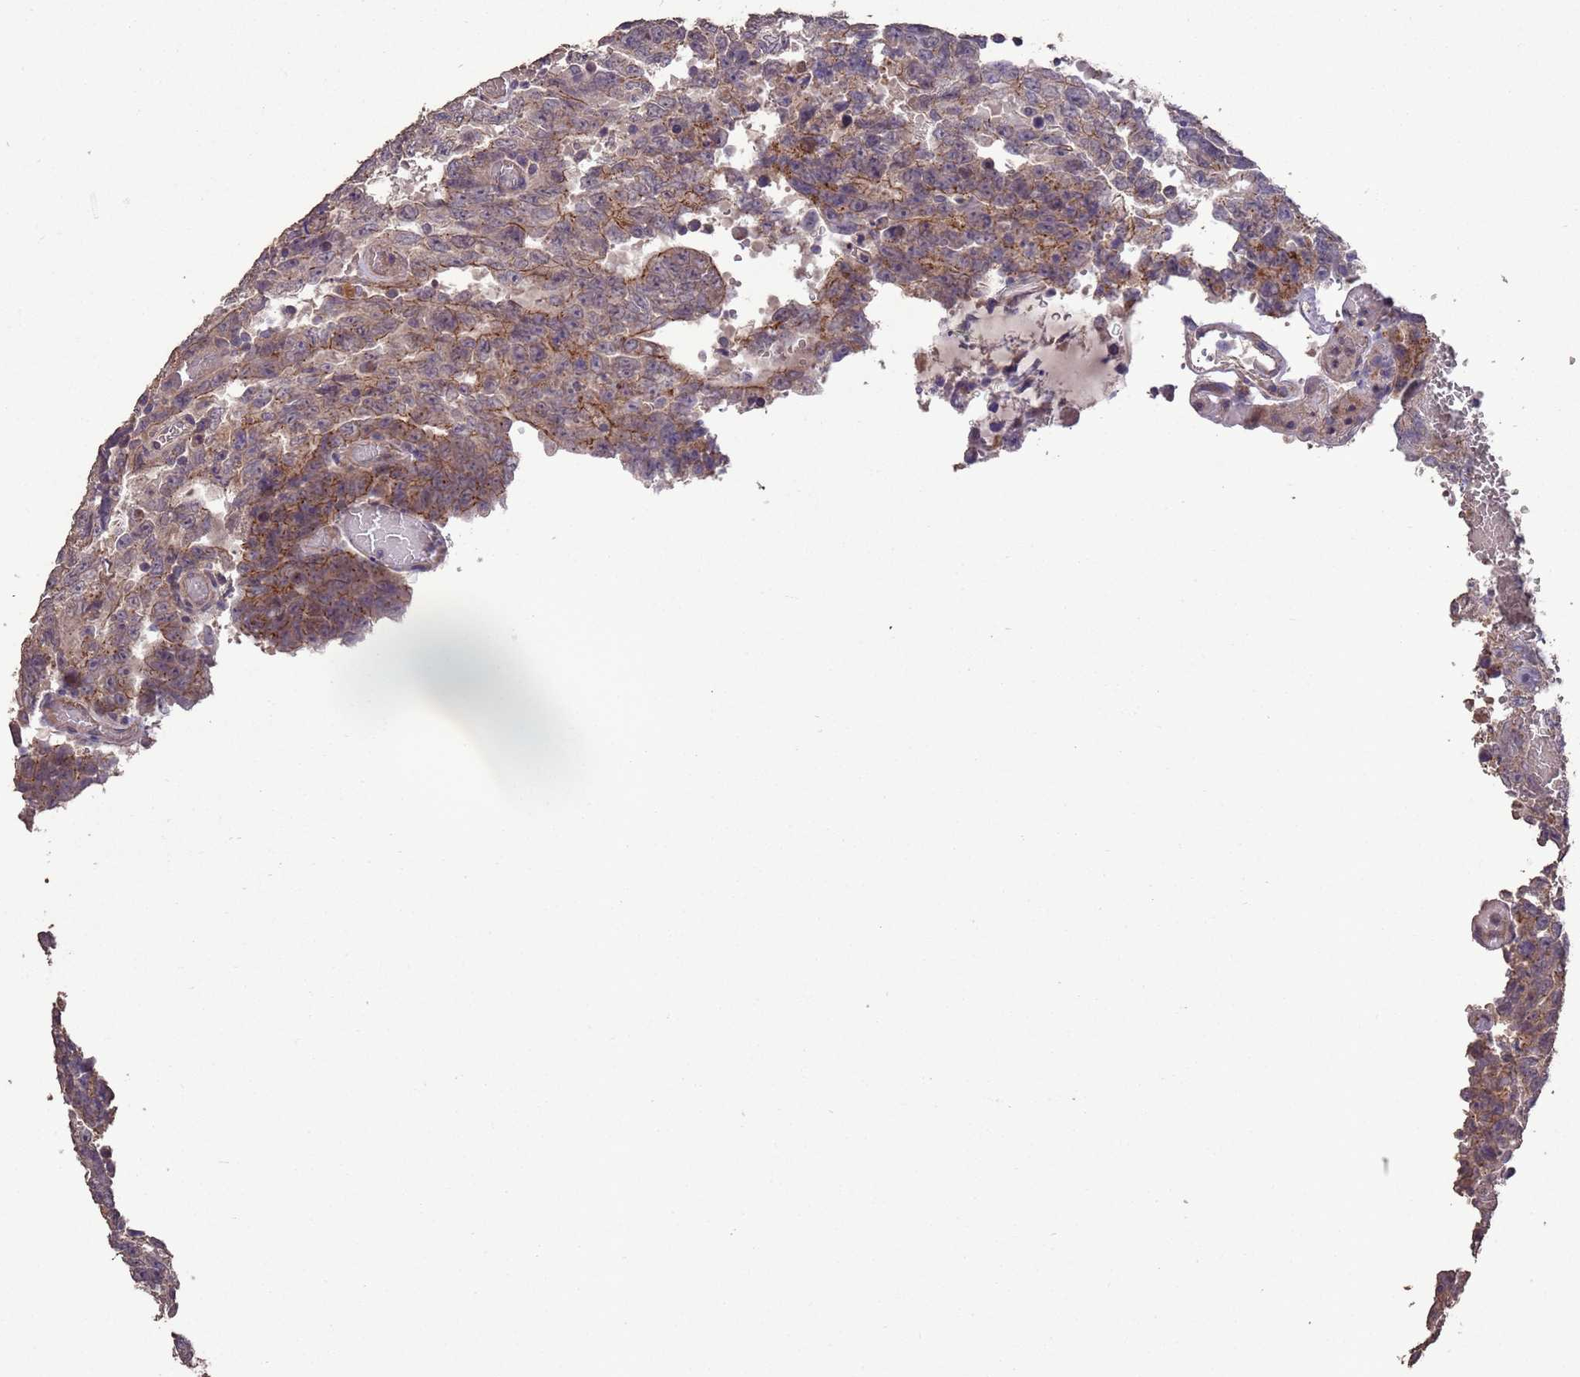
{"staining": {"intensity": "moderate", "quantity": ">75%", "location": "cytoplasmic/membranous"}, "tissue": "testis cancer", "cell_type": "Tumor cells", "image_type": "cancer", "snomed": [{"axis": "morphology", "description": "Carcinoma, Embryonal, NOS"}, {"axis": "topography", "description": "Testis"}], "caption": "This micrograph demonstrates immunohistochemistry (IHC) staining of human embryonal carcinoma (testis), with medium moderate cytoplasmic/membranous staining in approximately >75% of tumor cells.", "gene": "SLC9B2", "patient": {"sex": "male", "age": 26}}